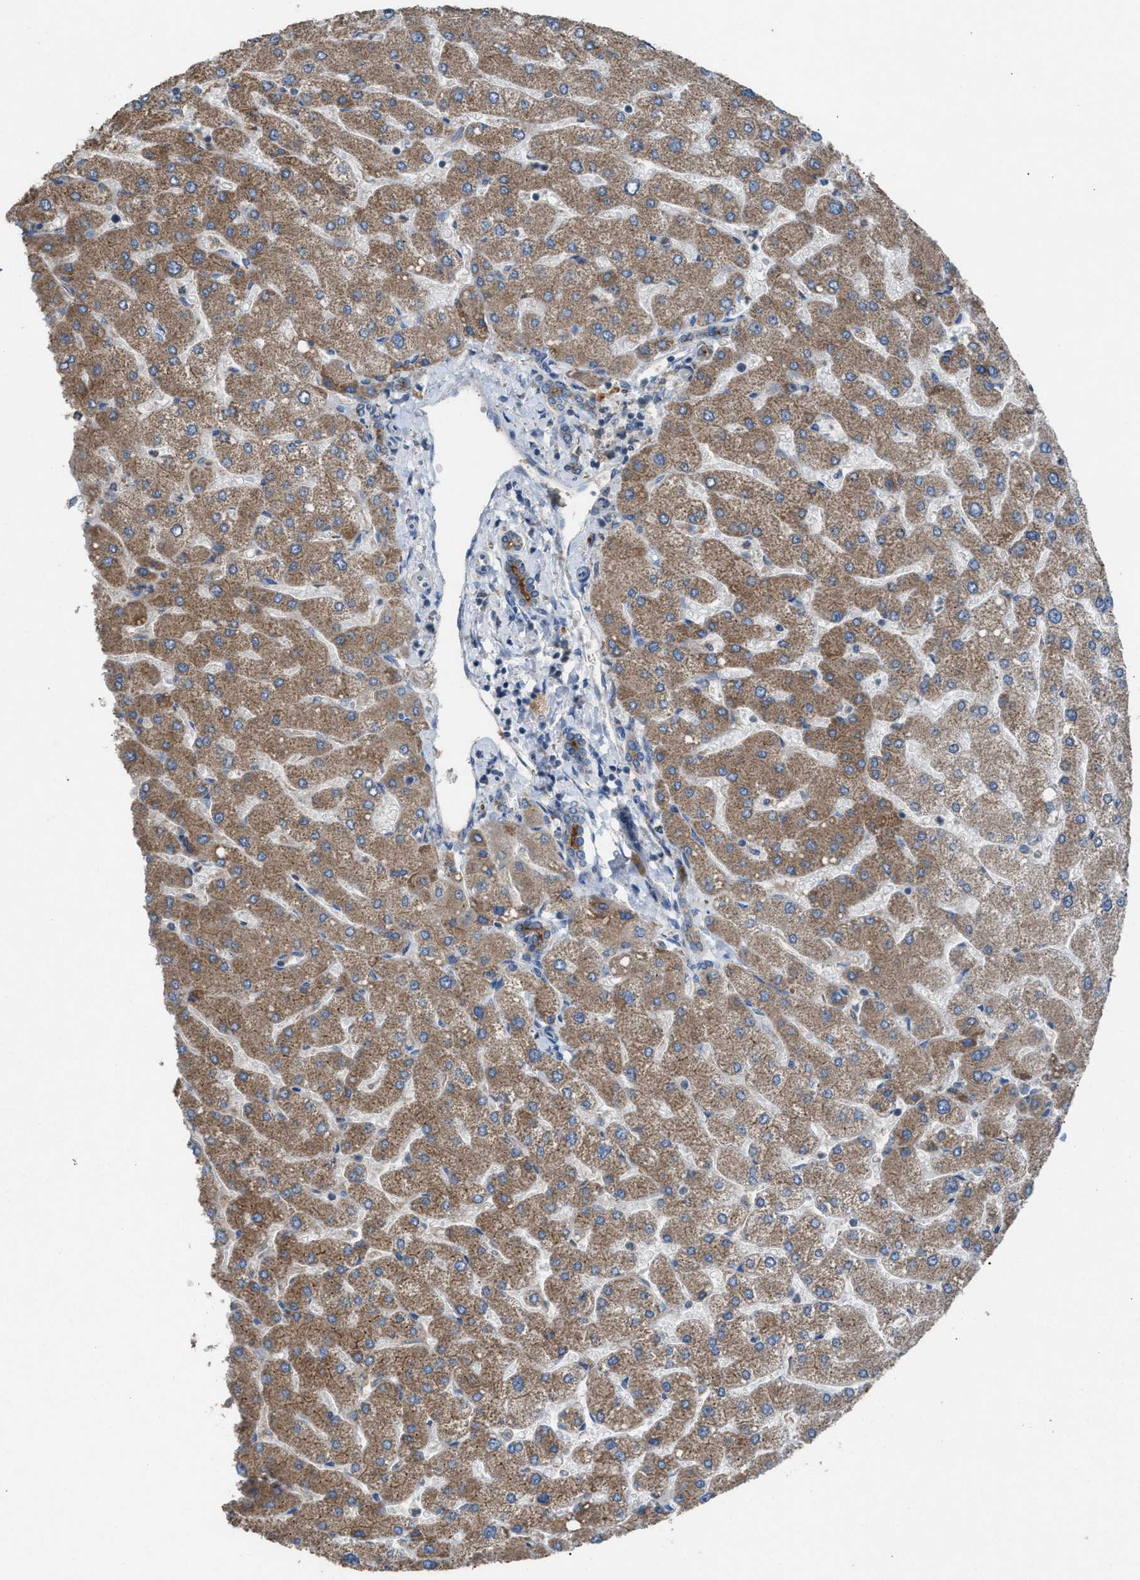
{"staining": {"intensity": "moderate", "quantity": "25%-75%", "location": "cytoplasmic/membranous"}, "tissue": "liver", "cell_type": "Cholangiocytes", "image_type": "normal", "snomed": [{"axis": "morphology", "description": "Normal tissue, NOS"}, {"axis": "topography", "description": "Liver"}], "caption": "DAB immunohistochemical staining of normal human liver exhibits moderate cytoplasmic/membranous protein positivity in about 25%-75% of cholangiocytes. (DAB (3,3'-diaminobenzidine) = brown stain, brightfield microscopy at high magnification).", "gene": "TPK1", "patient": {"sex": "male", "age": 55}}